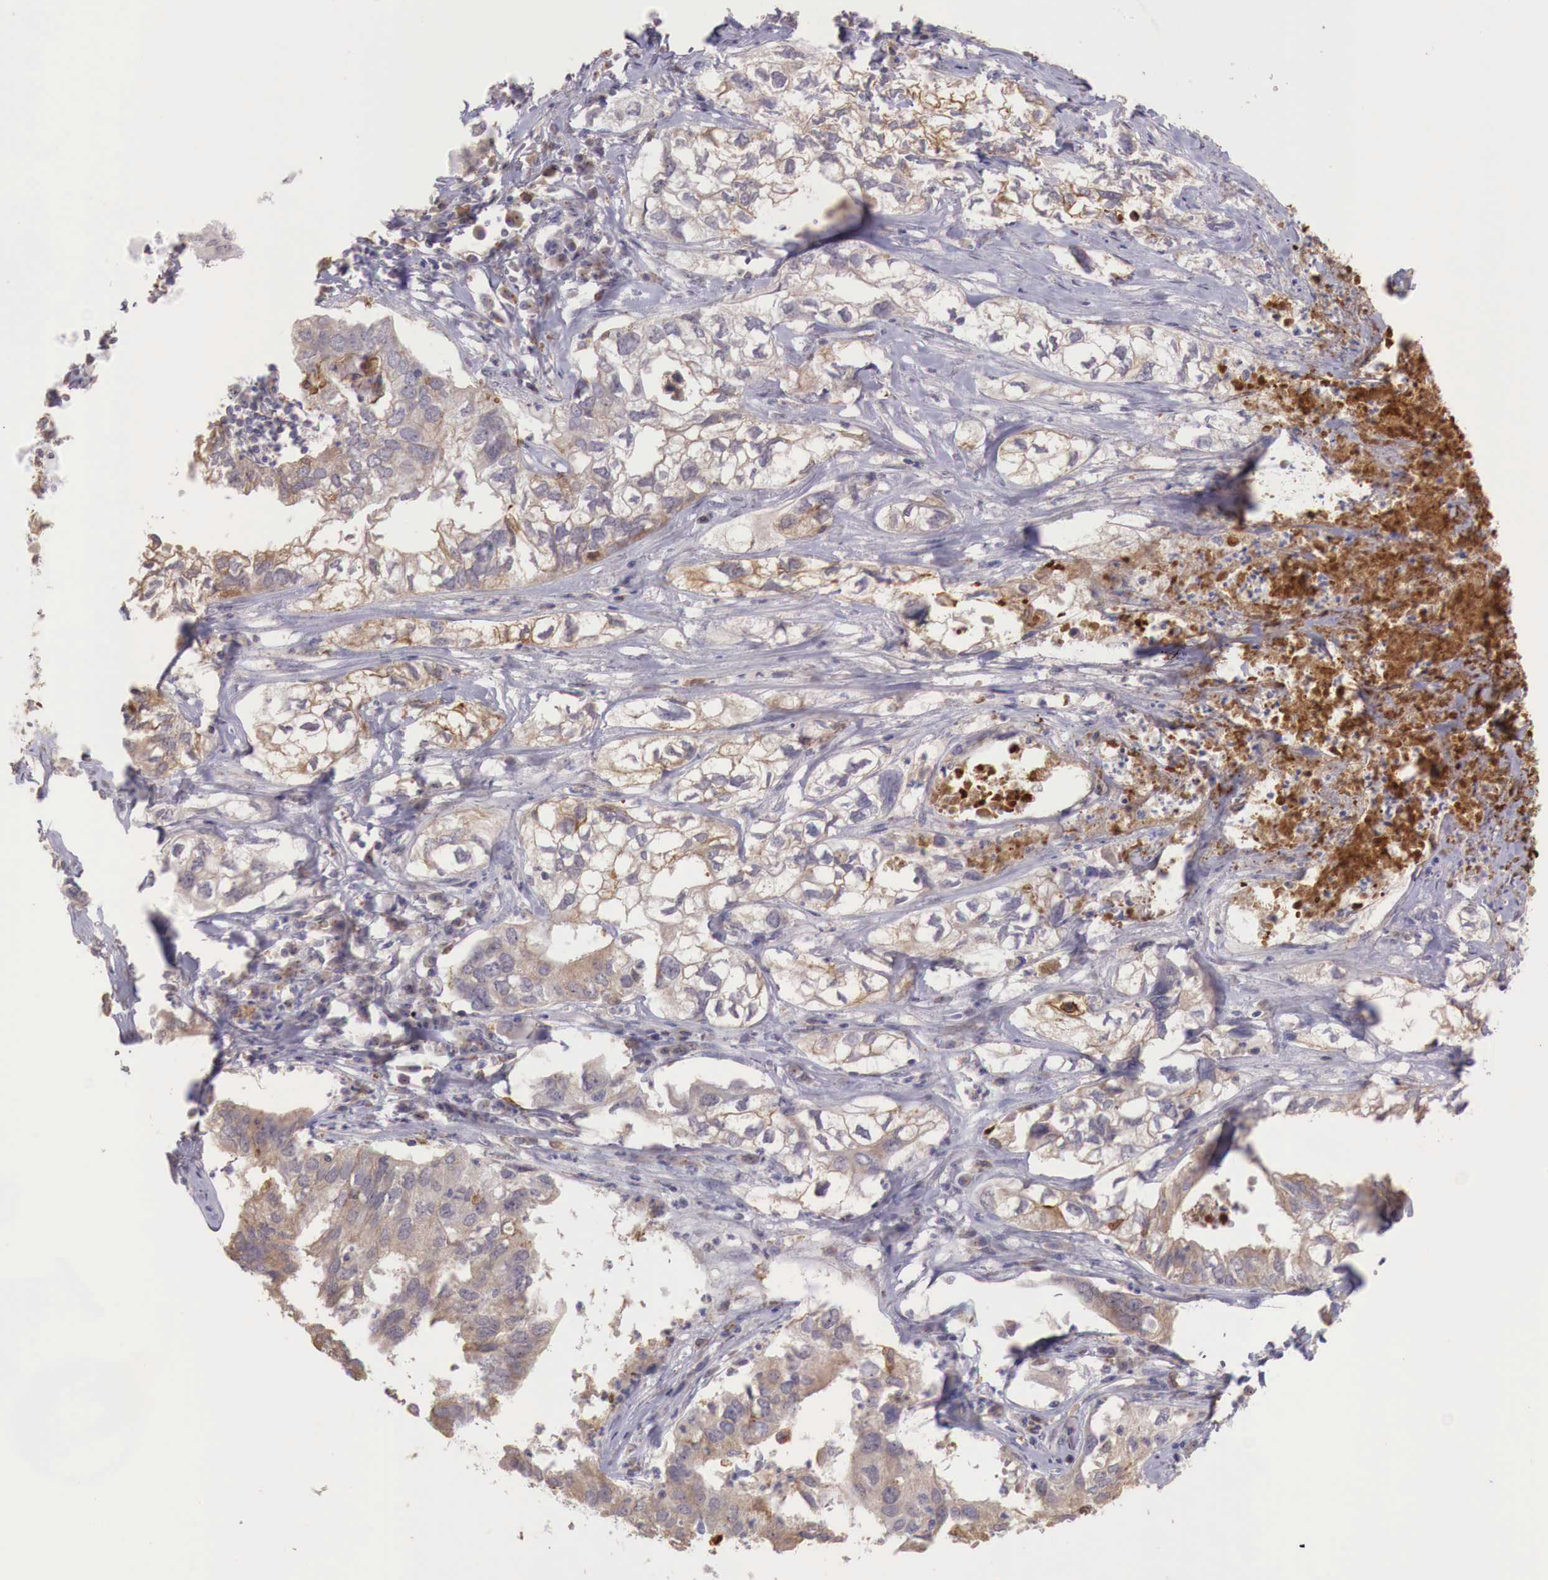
{"staining": {"intensity": "weak", "quantity": "<25%", "location": "cytoplasmic/membranous"}, "tissue": "lung cancer", "cell_type": "Tumor cells", "image_type": "cancer", "snomed": [{"axis": "morphology", "description": "Adenocarcinoma, NOS"}, {"axis": "topography", "description": "Lung"}], "caption": "Adenocarcinoma (lung) stained for a protein using immunohistochemistry (IHC) displays no staining tumor cells.", "gene": "CHRDL1", "patient": {"sex": "male", "age": 48}}